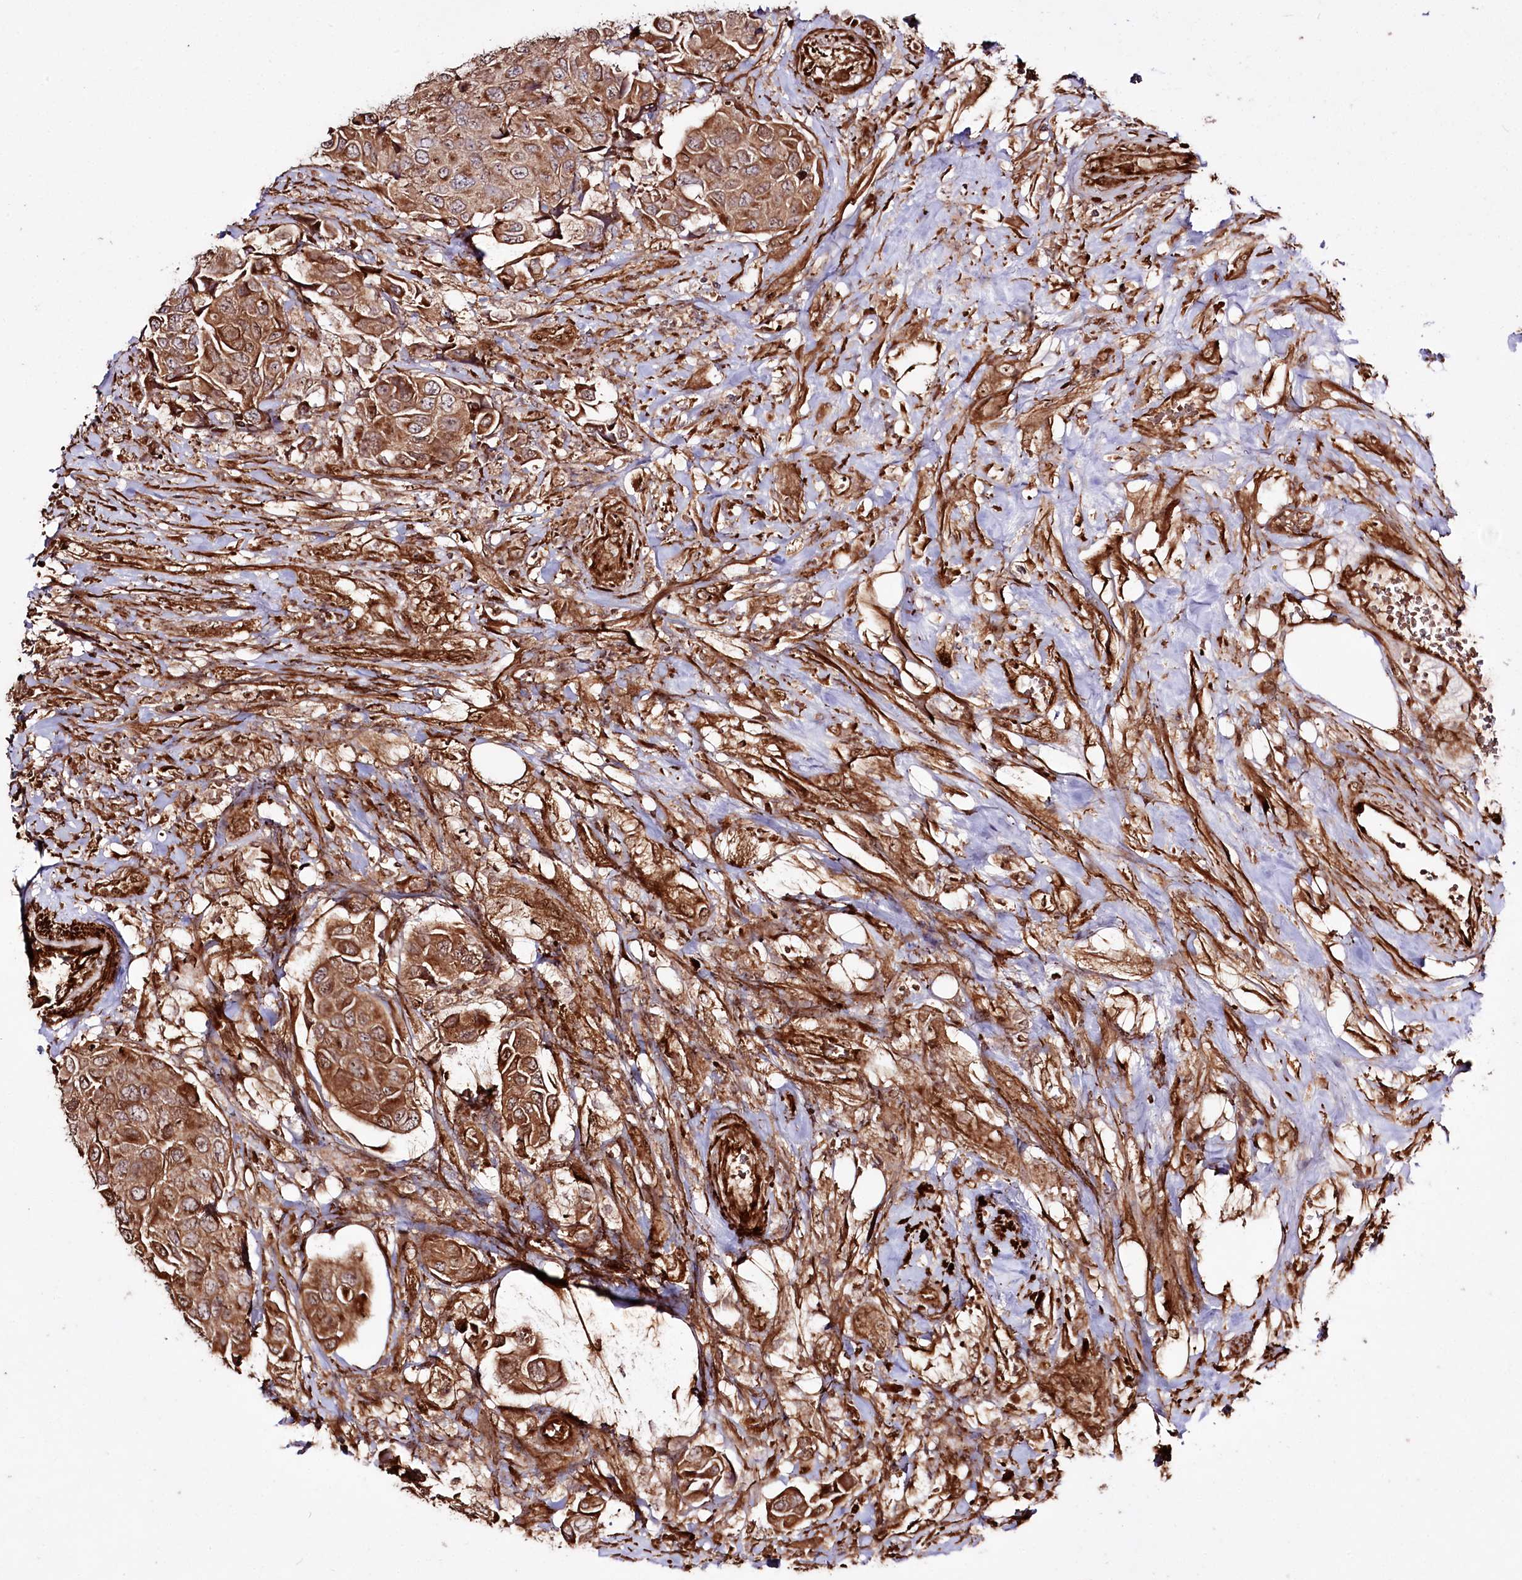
{"staining": {"intensity": "moderate", "quantity": ">75%", "location": "cytoplasmic/membranous"}, "tissue": "urothelial cancer", "cell_type": "Tumor cells", "image_type": "cancer", "snomed": [{"axis": "morphology", "description": "Urothelial carcinoma, High grade"}, {"axis": "topography", "description": "Urinary bladder"}], "caption": "Urothelial cancer tissue demonstrates moderate cytoplasmic/membranous expression in approximately >75% of tumor cells, visualized by immunohistochemistry. The staining was performed using DAB (3,3'-diaminobenzidine), with brown indicating positive protein expression. Nuclei are stained blue with hematoxylin.", "gene": "REXO2", "patient": {"sex": "male", "age": 74}}